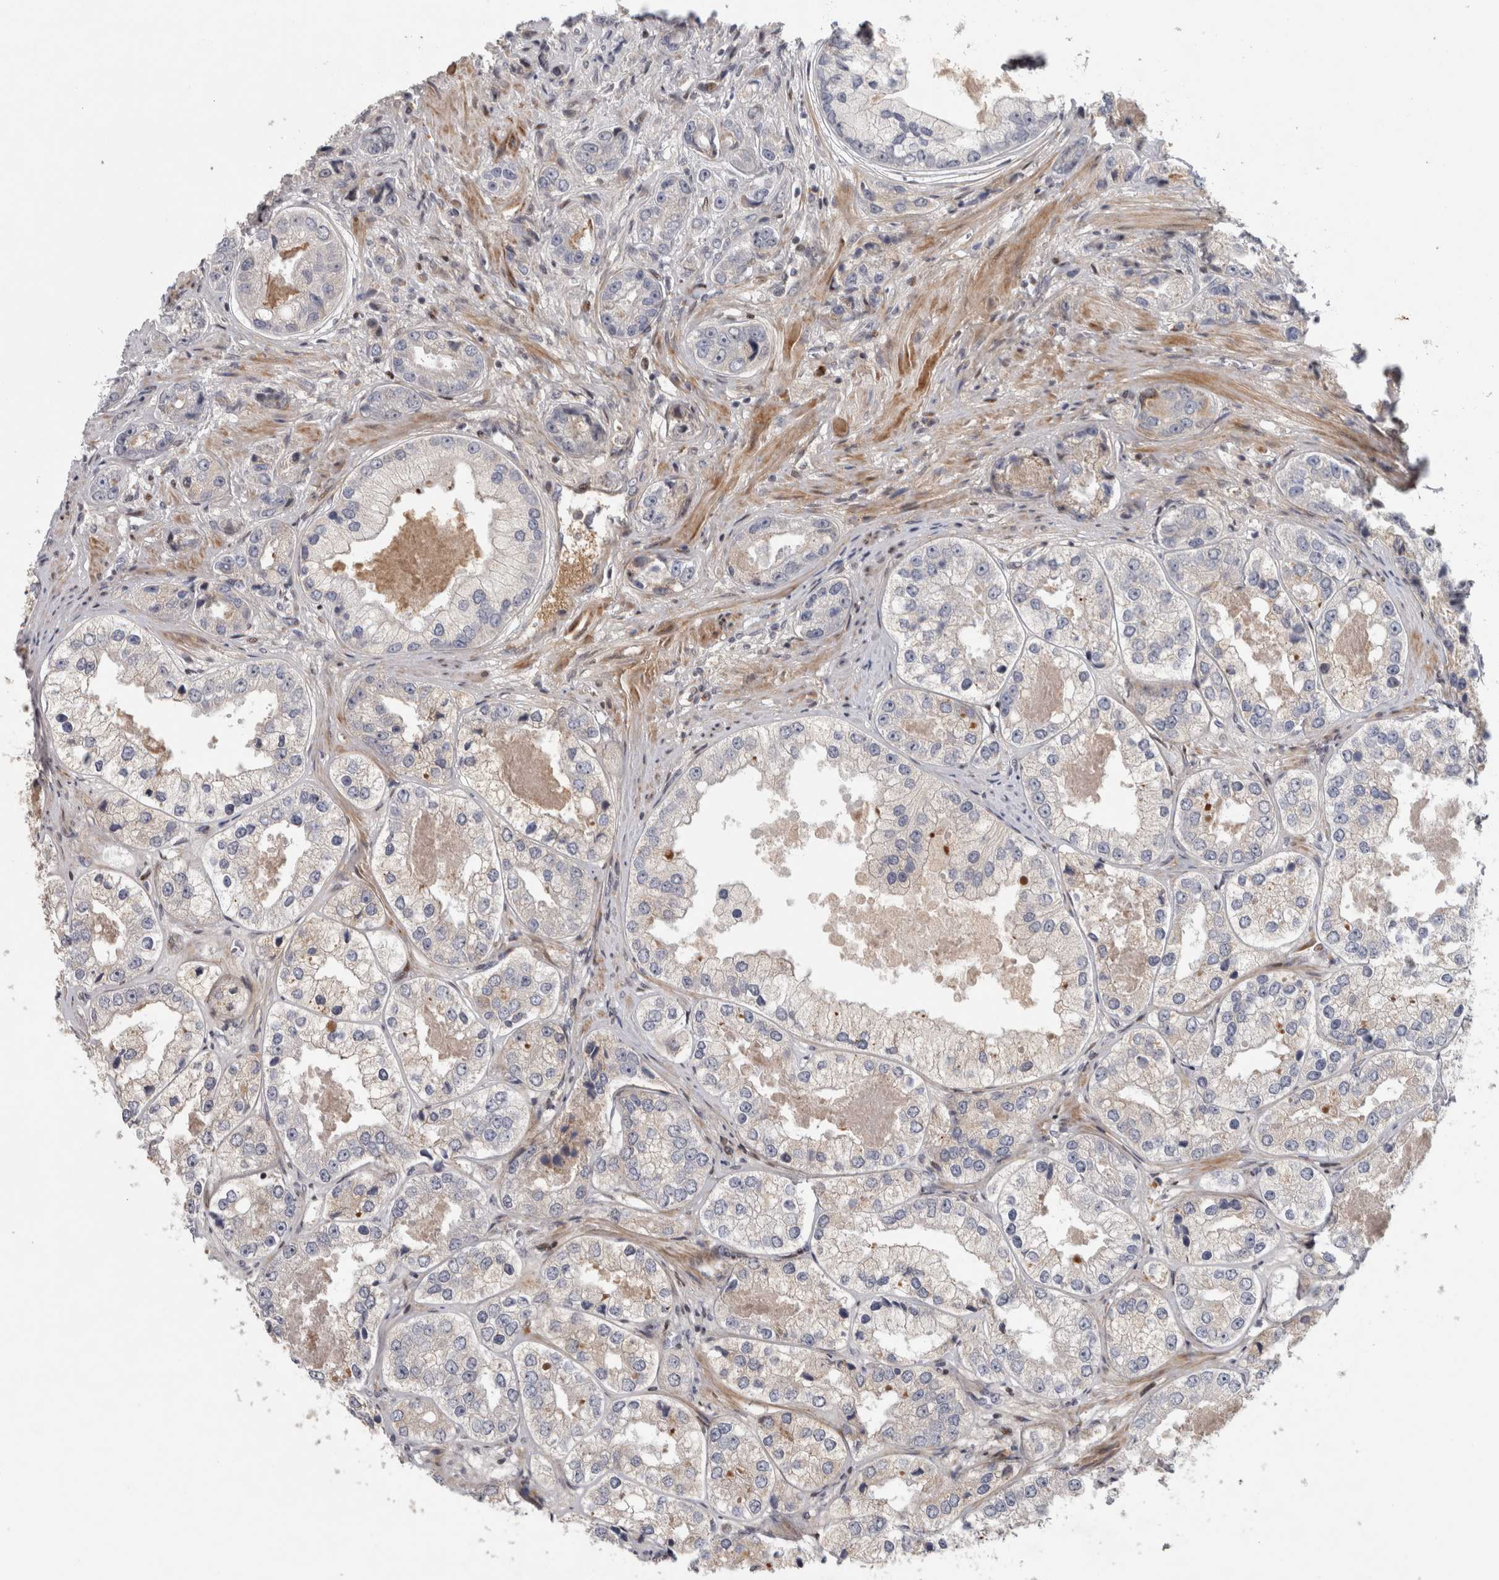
{"staining": {"intensity": "negative", "quantity": "none", "location": "none"}, "tissue": "prostate cancer", "cell_type": "Tumor cells", "image_type": "cancer", "snomed": [{"axis": "morphology", "description": "Adenocarcinoma, High grade"}, {"axis": "topography", "description": "Prostate"}], "caption": "Immunohistochemistry histopathology image of neoplastic tissue: prostate cancer stained with DAB exhibits no significant protein staining in tumor cells.", "gene": "RBM48", "patient": {"sex": "male", "age": 61}}